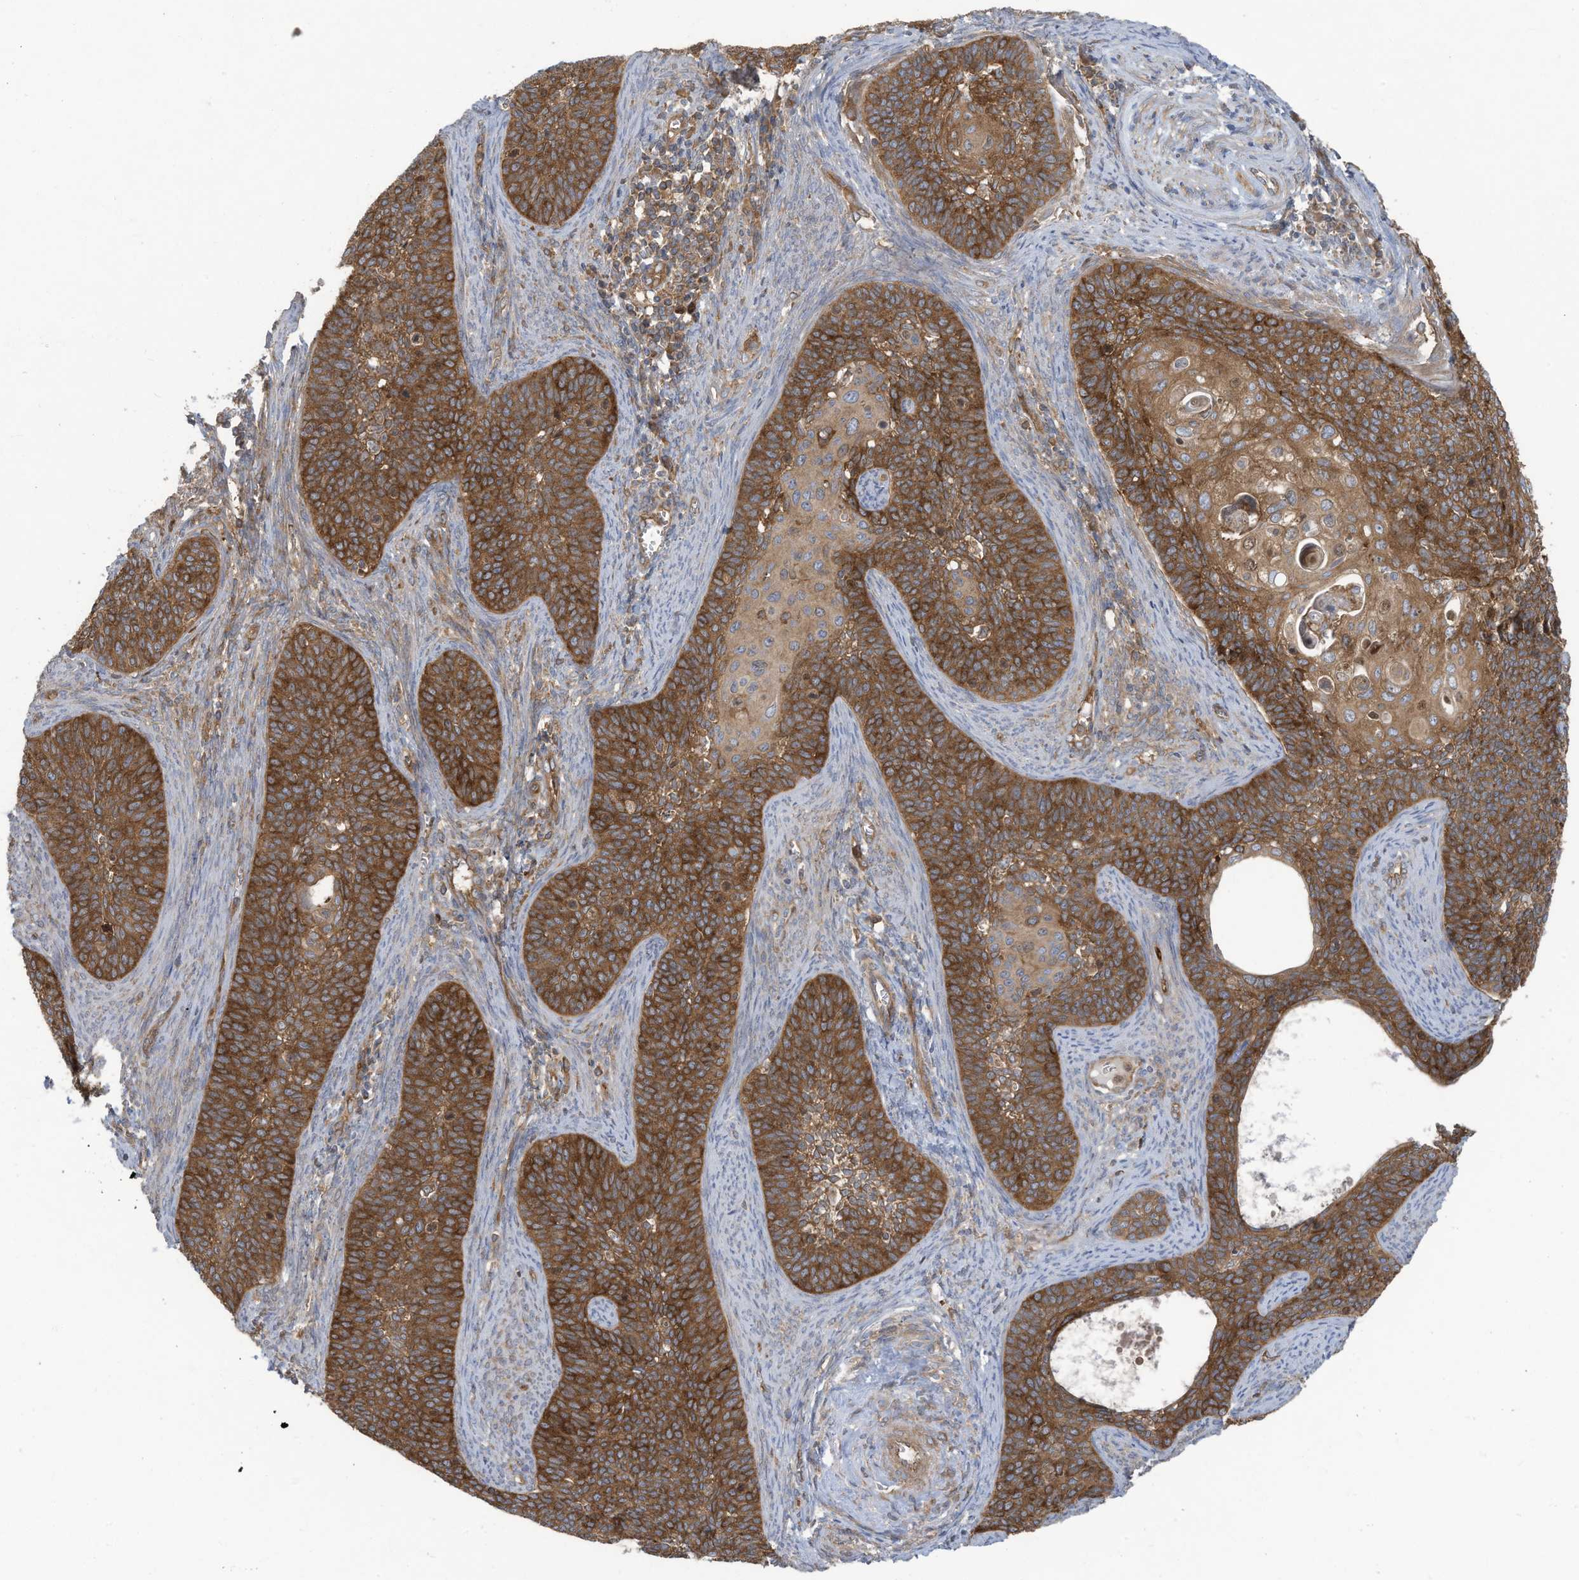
{"staining": {"intensity": "moderate", "quantity": ">75%", "location": "cytoplasmic/membranous"}, "tissue": "cervical cancer", "cell_type": "Tumor cells", "image_type": "cancer", "snomed": [{"axis": "morphology", "description": "Squamous cell carcinoma, NOS"}, {"axis": "topography", "description": "Cervix"}], "caption": "A brown stain highlights moderate cytoplasmic/membranous staining of a protein in human squamous cell carcinoma (cervical) tumor cells. The protein is shown in brown color, while the nuclei are stained blue.", "gene": "OLA1", "patient": {"sex": "female", "age": 33}}